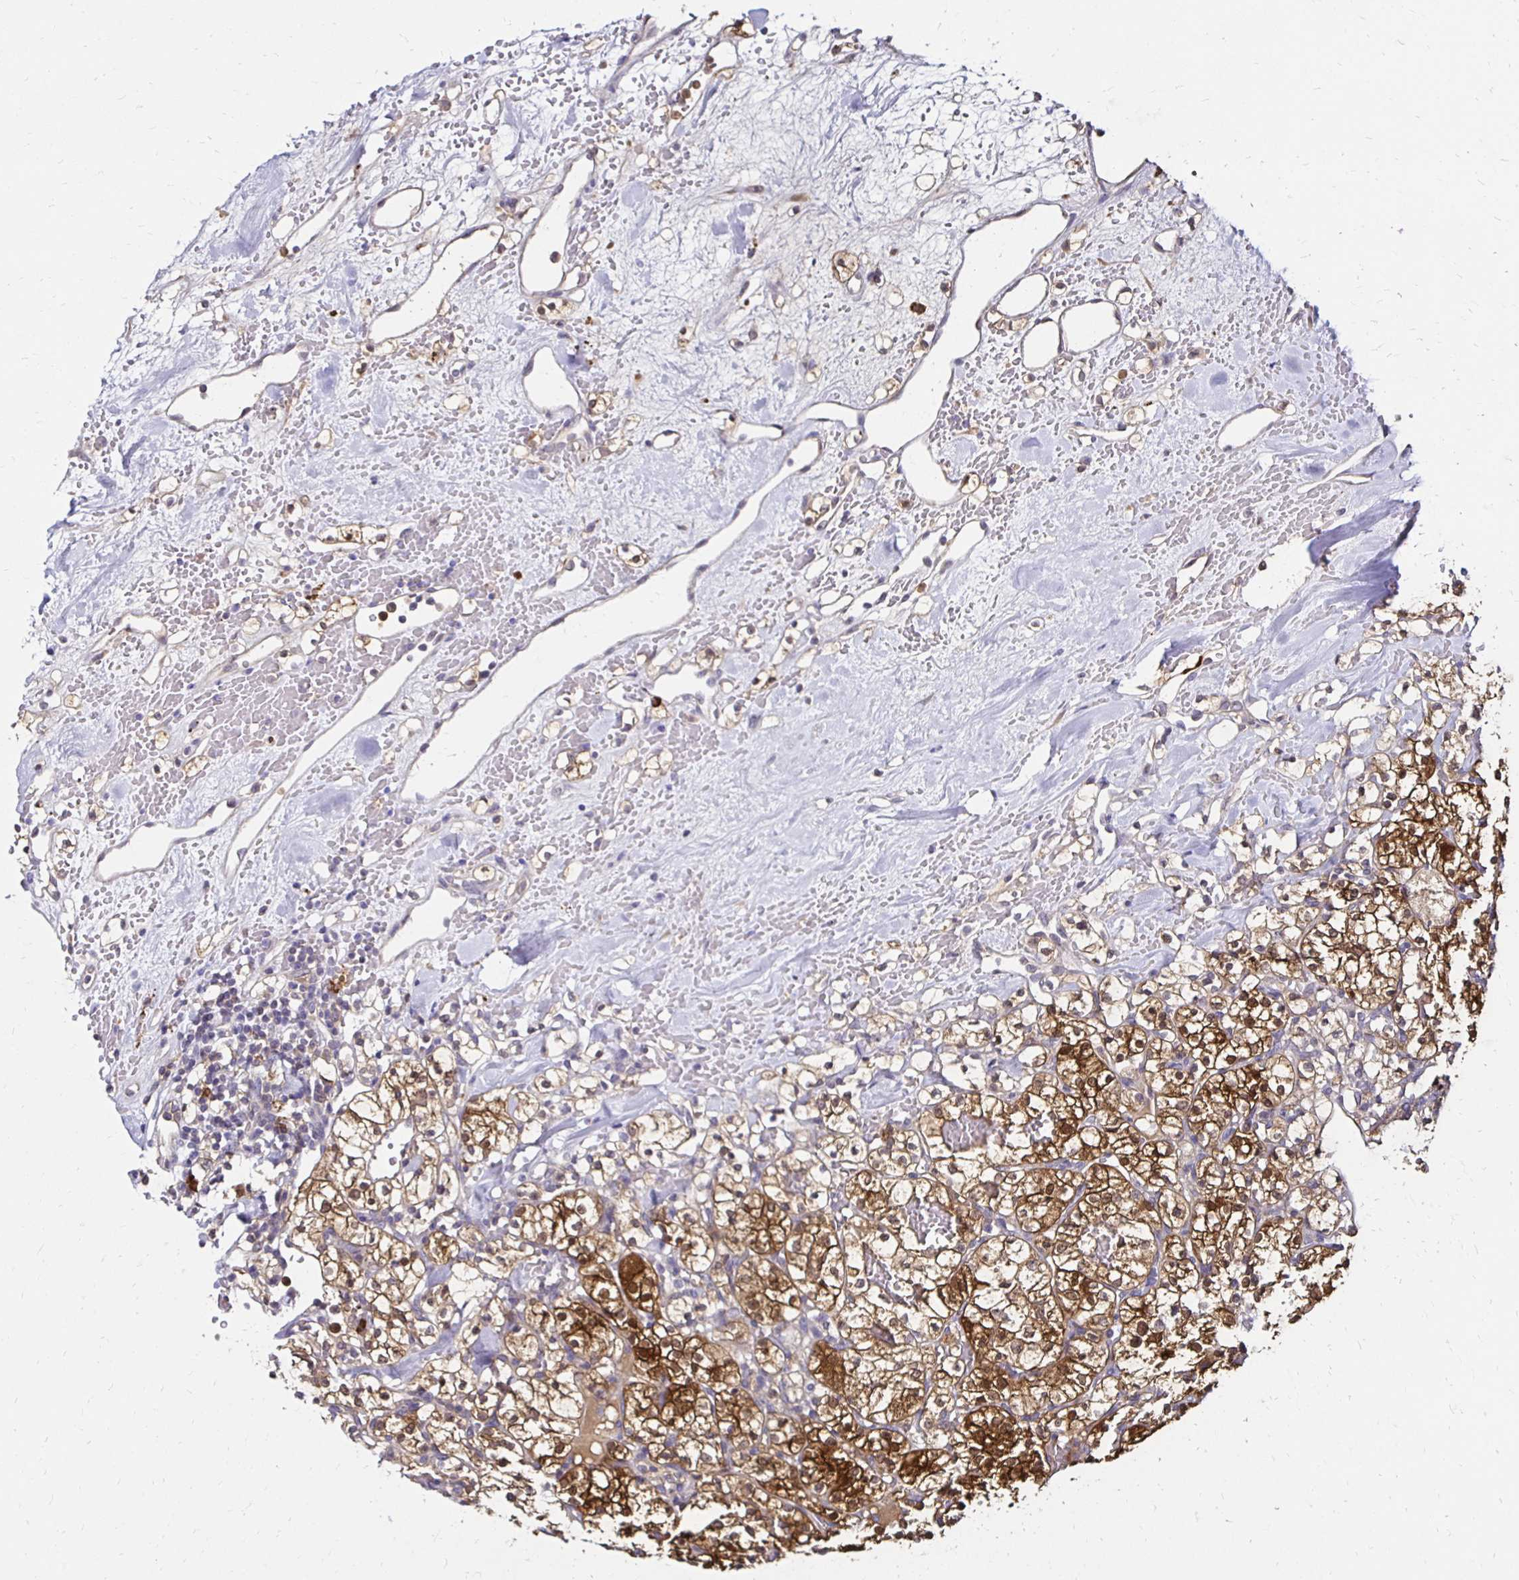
{"staining": {"intensity": "moderate", "quantity": ">75%", "location": "cytoplasmic/membranous,nuclear"}, "tissue": "renal cancer", "cell_type": "Tumor cells", "image_type": "cancer", "snomed": [{"axis": "morphology", "description": "Adenocarcinoma, NOS"}, {"axis": "topography", "description": "Kidney"}], "caption": "Renal cancer (adenocarcinoma) stained for a protein (brown) demonstrates moderate cytoplasmic/membranous and nuclear positive positivity in about >75% of tumor cells.", "gene": "TXN", "patient": {"sex": "female", "age": 60}}